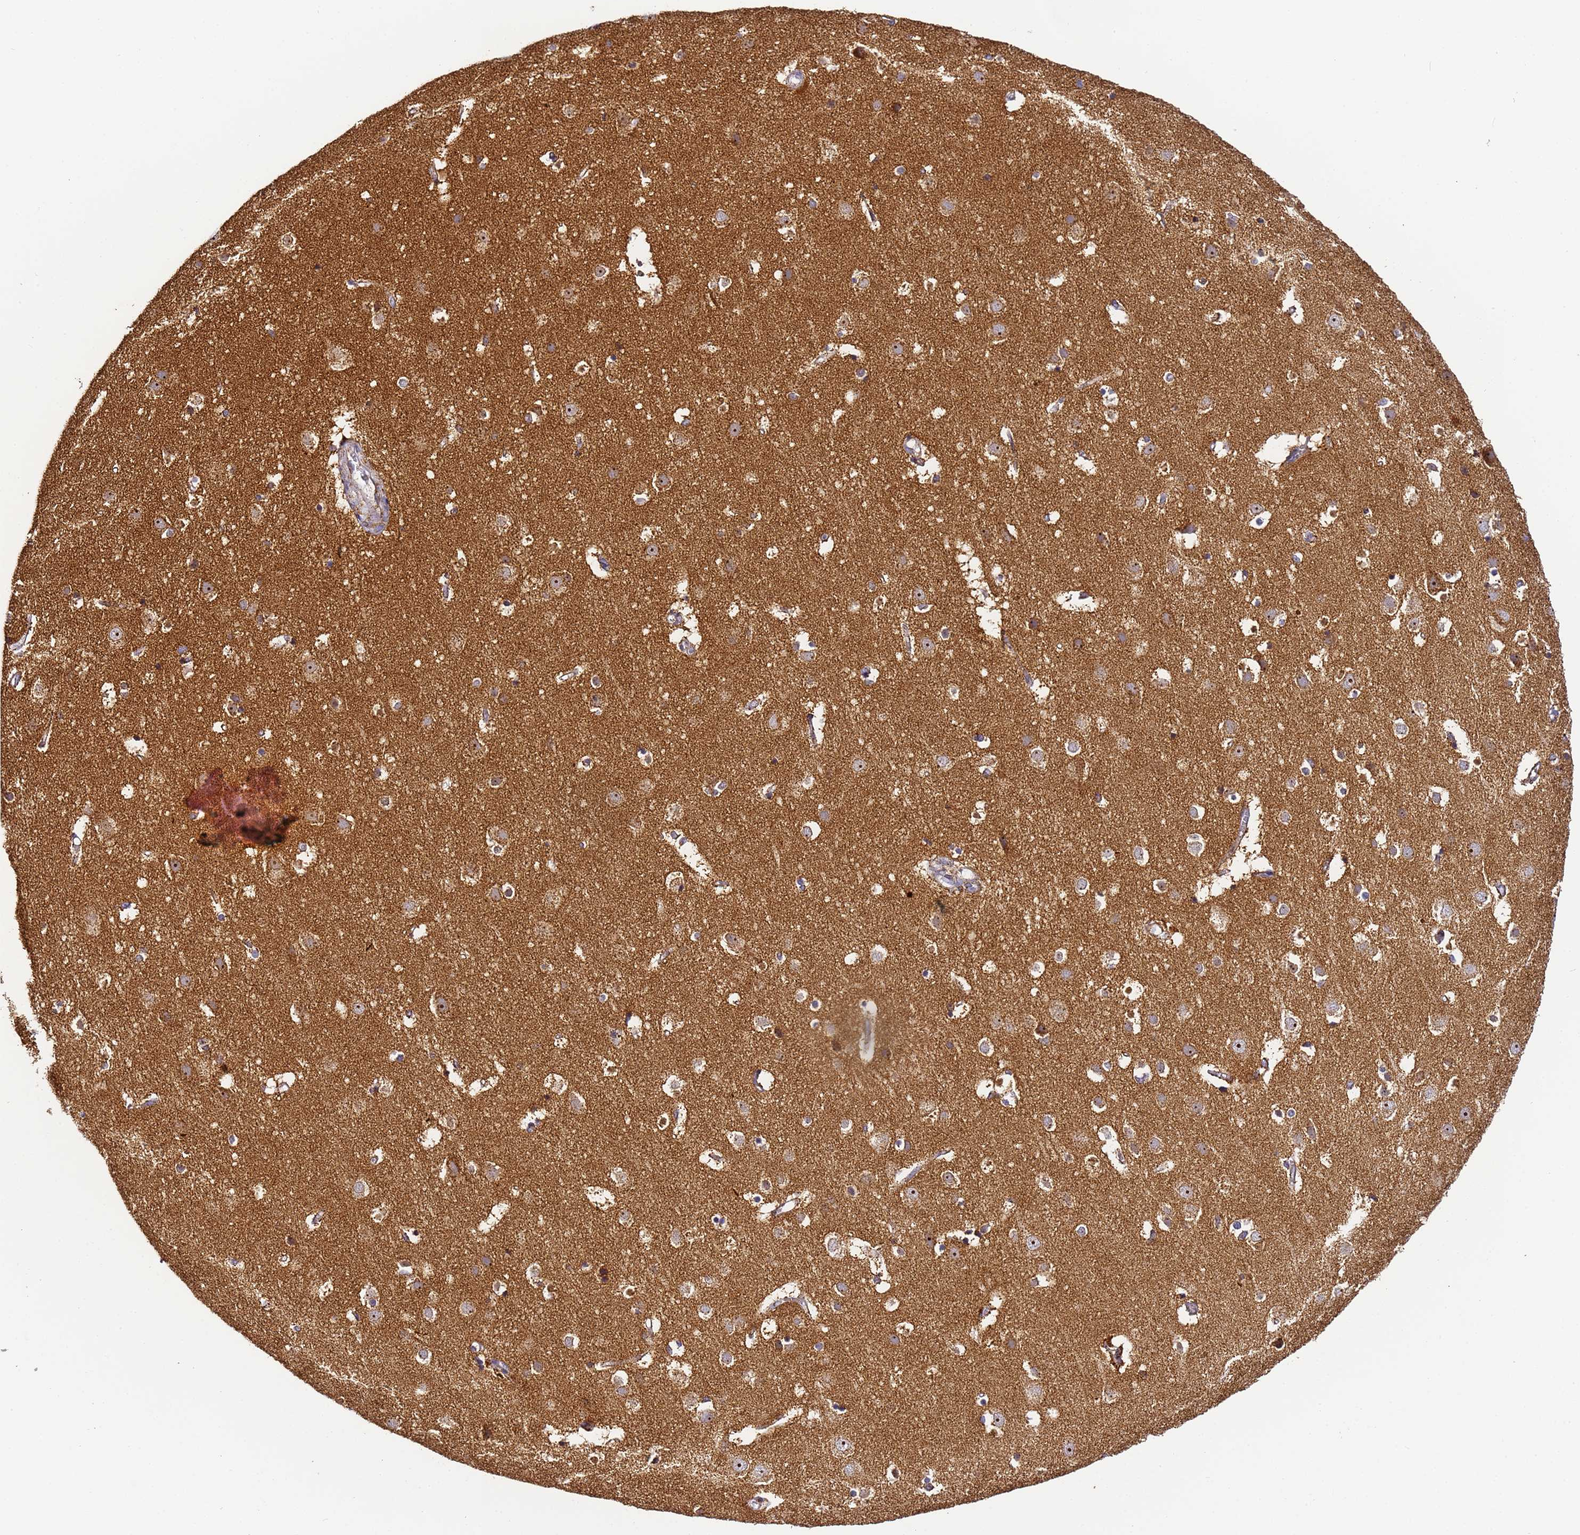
{"staining": {"intensity": "weak", "quantity": "25%-75%", "location": "cytoplasmic/membranous"}, "tissue": "cerebral cortex", "cell_type": "Endothelial cells", "image_type": "normal", "snomed": [{"axis": "morphology", "description": "Normal tissue, NOS"}, {"axis": "topography", "description": "Cerebral cortex"}], "caption": "High-magnification brightfield microscopy of normal cerebral cortex stained with DAB (brown) and counterstained with hematoxylin (blue). endothelial cells exhibit weak cytoplasmic/membranous positivity is identified in approximately25%-75% of cells.", "gene": "FRG2B", "patient": {"sex": "male", "age": 54}}